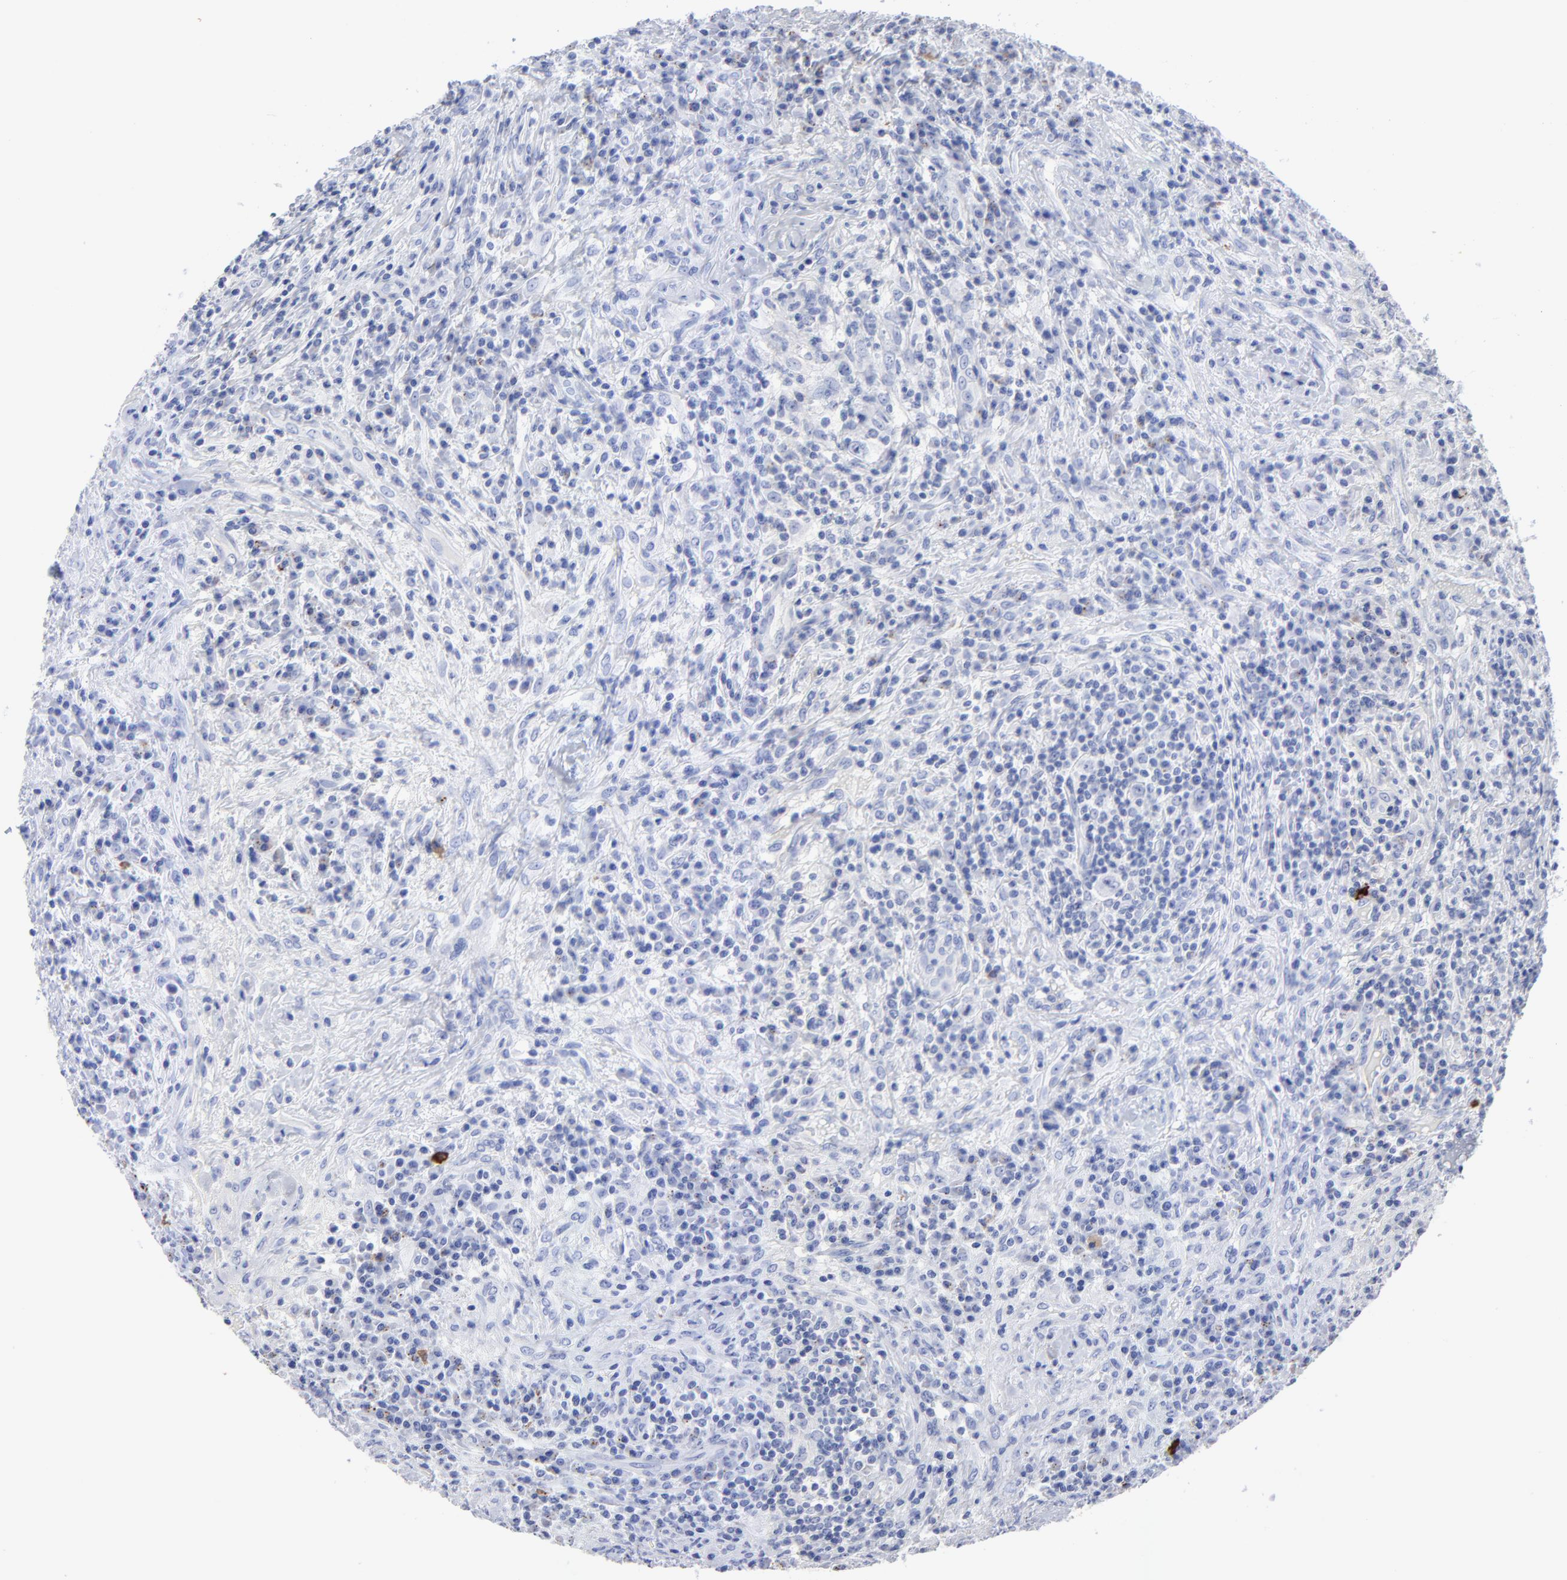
{"staining": {"intensity": "negative", "quantity": "none", "location": "none"}, "tissue": "lymphoma", "cell_type": "Tumor cells", "image_type": "cancer", "snomed": [{"axis": "morphology", "description": "Hodgkin's disease, NOS"}, {"axis": "topography", "description": "Lymph node"}], "caption": "DAB immunohistochemical staining of Hodgkin's disease exhibits no significant expression in tumor cells.", "gene": "ACY1", "patient": {"sex": "female", "age": 25}}